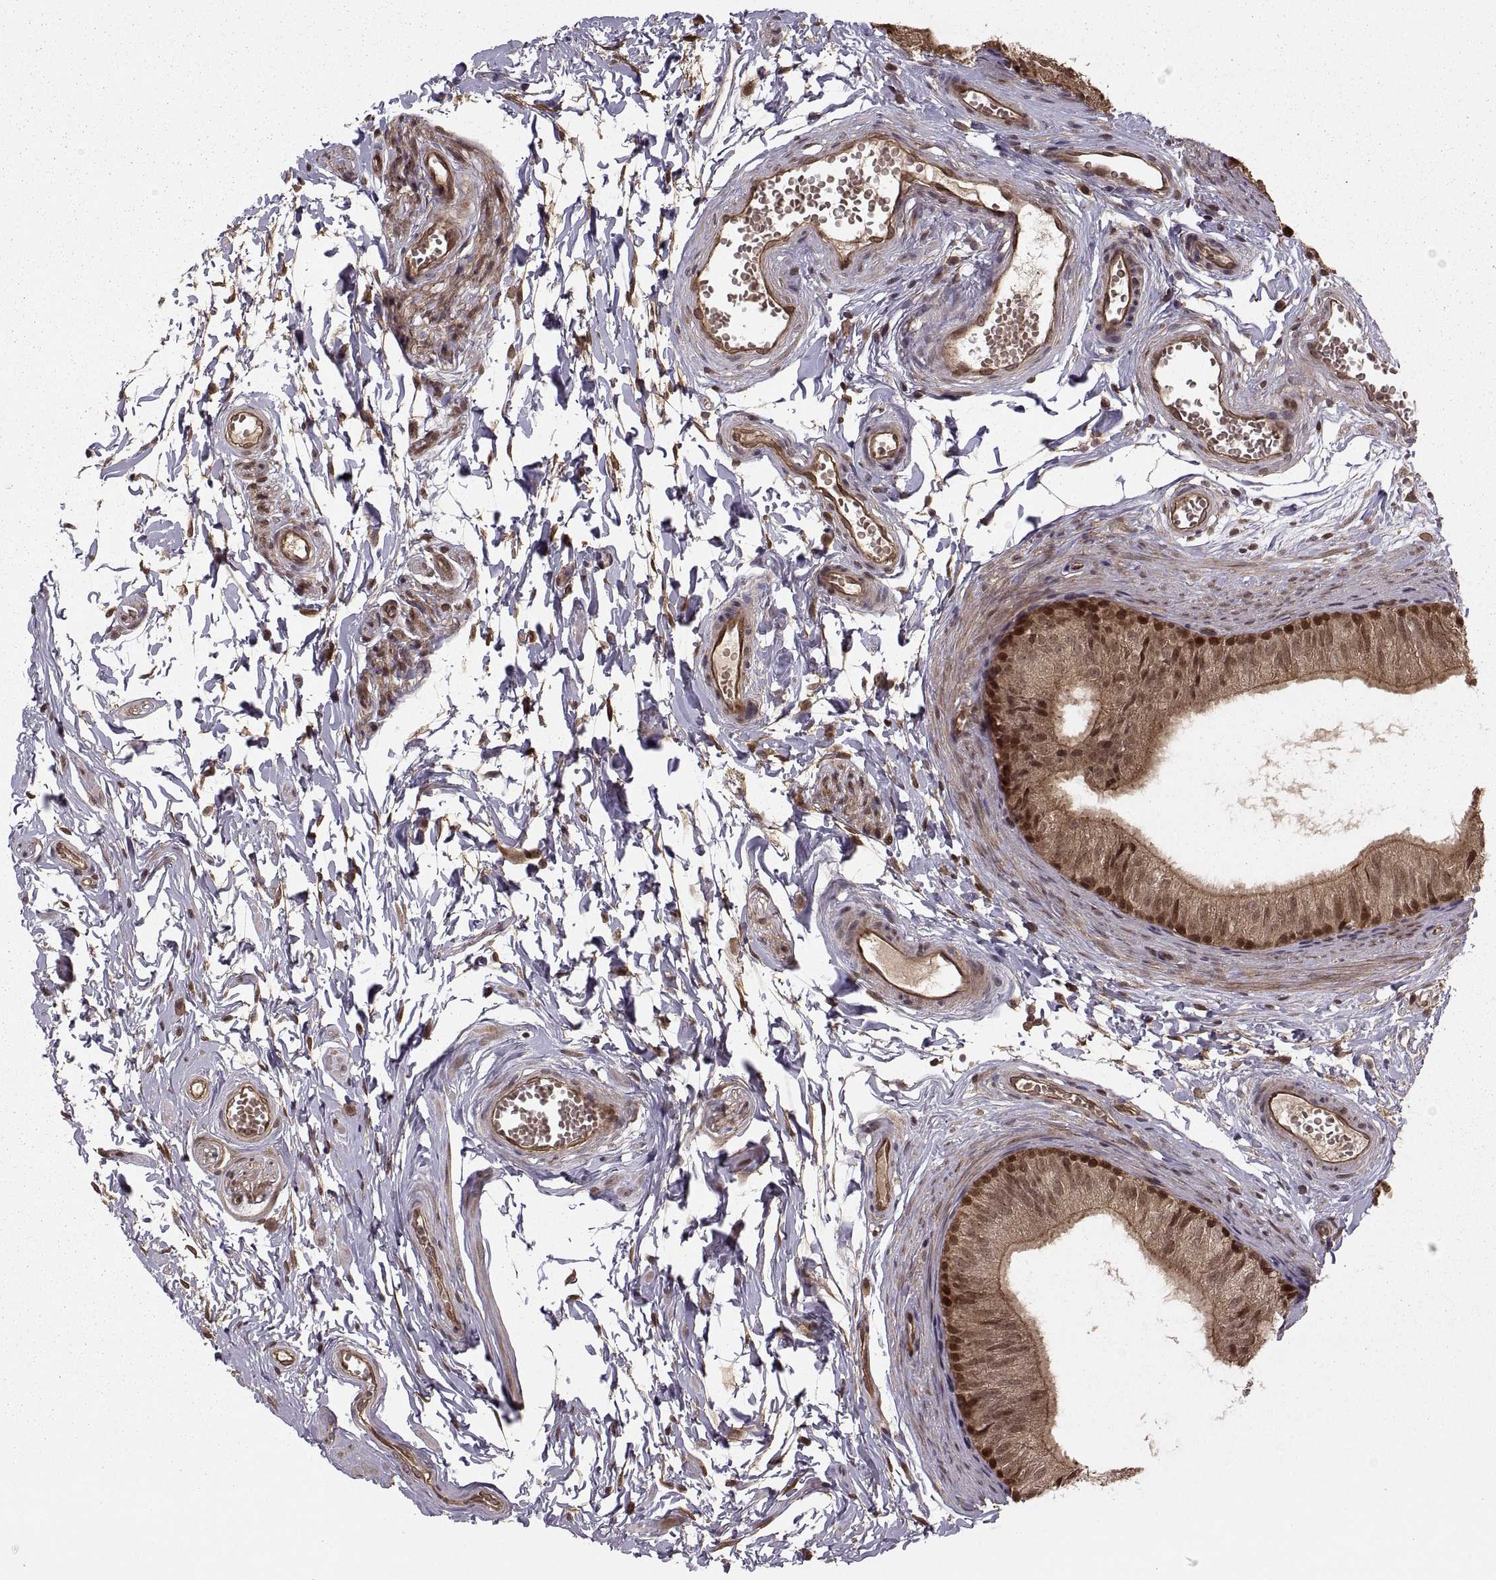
{"staining": {"intensity": "strong", "quantity": "<25%", "location": "cytoplasmic/membranous,nuclear"}, "tissue": "epididymis", "cell_type": "Glandular cells", "image_type": "normal", "snomed": [{"axis": "morphology", "description": "Normal tissue, NOS"}, {"axis": "topography", "description": "Epididymis"}], "caption": "This histopathology image exhibits normal epididymis stained with immunohistochemistry (IHC) to label a protein in brown. The cytoplasmic/membranous,nuclear of glandular cells show strong positivity for the protein. Nuclei are counter-stained blue.", "gene": "DEDD", "patient": {"sex": "male", "age": 22}}